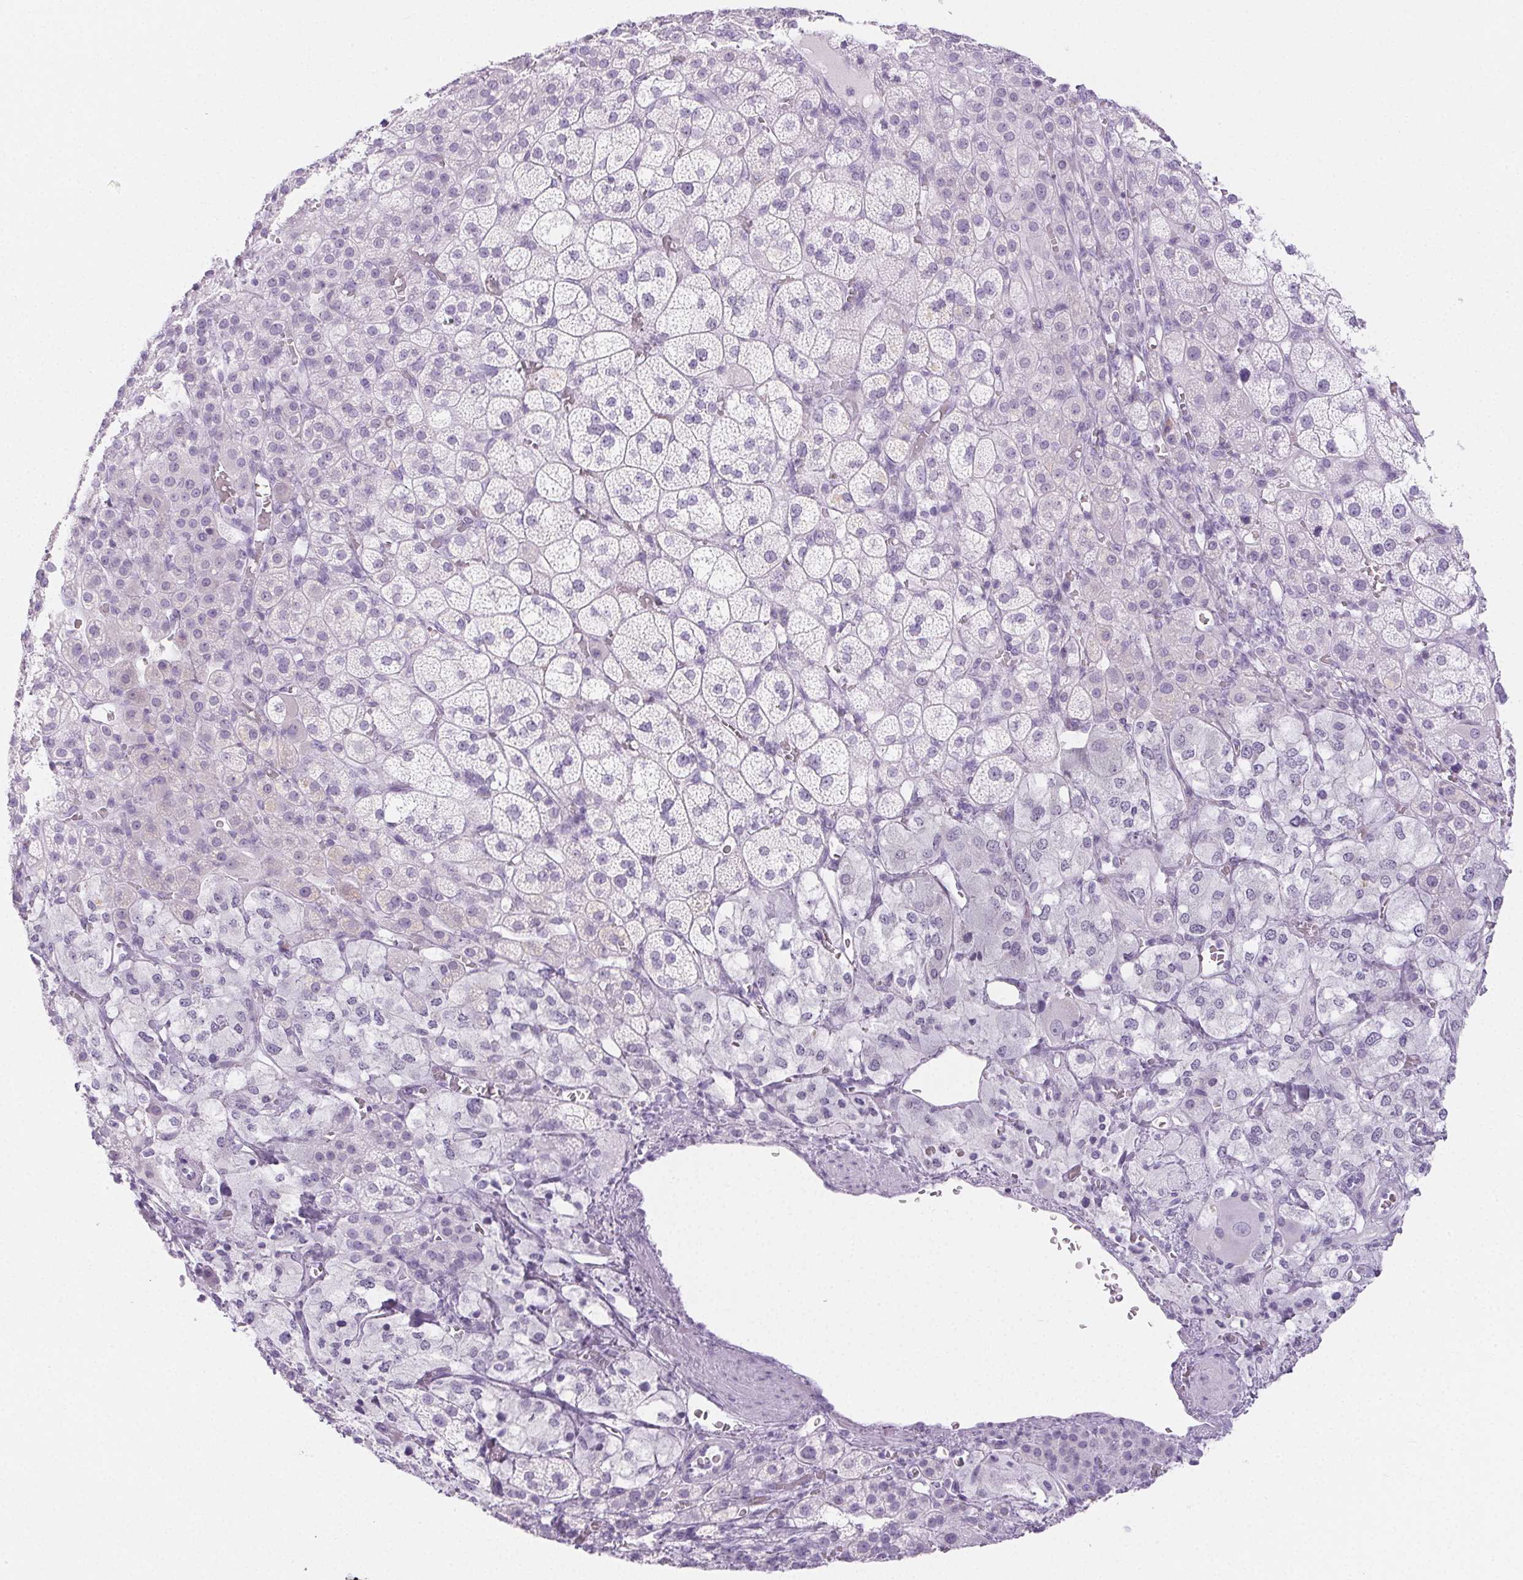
{"staining": {"intensity": "negative", "quantity": "none", "location": "none"}, "tissue": "adrenal gland", "cell_type": "Glandular cells", "image_type": "normal", "snomed": [{"axis": "morphology", "description": "Normal tissue, NOS"}, {"axis": "topography", "description": "Adrenal gland"}], "caption": "The immunohistochemistry histopathology image has no significant expression in glandular cells of adrenal gland.", "gene": "PI3", "patient": {"sex": "female", "age": 60}}